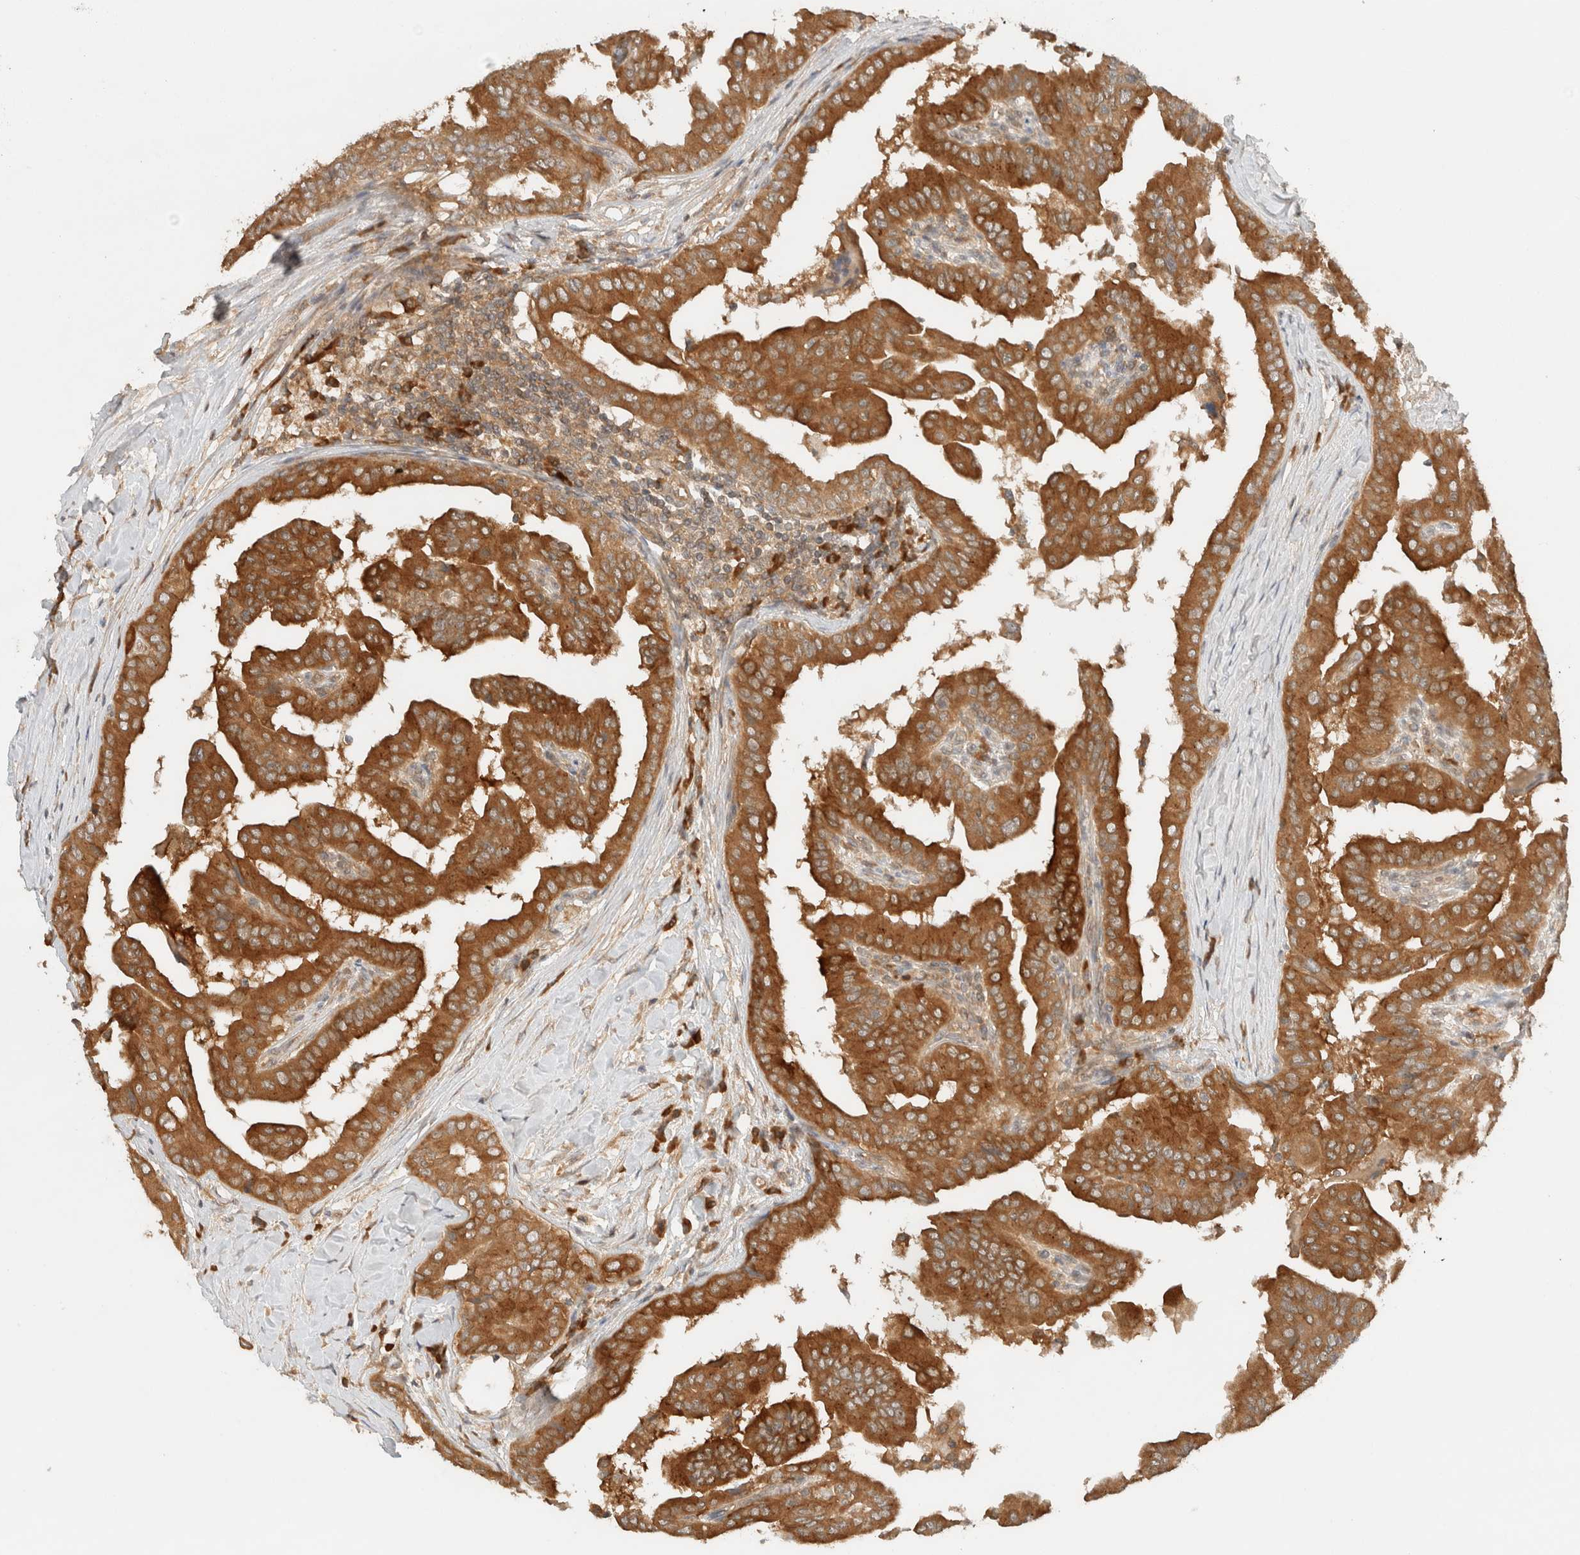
{"staining": {"intensity": "moderate", "quantity": ">75%", "location": "cytoplasmic/membranous"}, "tissue": "thyroid cancer", "cell_type": "Tumor cells", "image_type": "cancer", "snomed": [{"axis": "morphology", "description": "Papillary adenocarcinoma, NOS"}, {"axis": "topography", "description": "Thyroid gland"}], "caption": "Immunohistochemical staining of thyroid cancer (papillary adenocarcinoma) exhibits medium levels of moderate cytoplasmic/membranous staining in about >75% of tumor cells. The staining was performed using DAB to visualize the protein expression in brown, while the nuclei were stained in blue with hematoxylin (Magnification: 20x).", "gene": "ARFGEF2", "patient": {"sex": "male", "age": 33}}